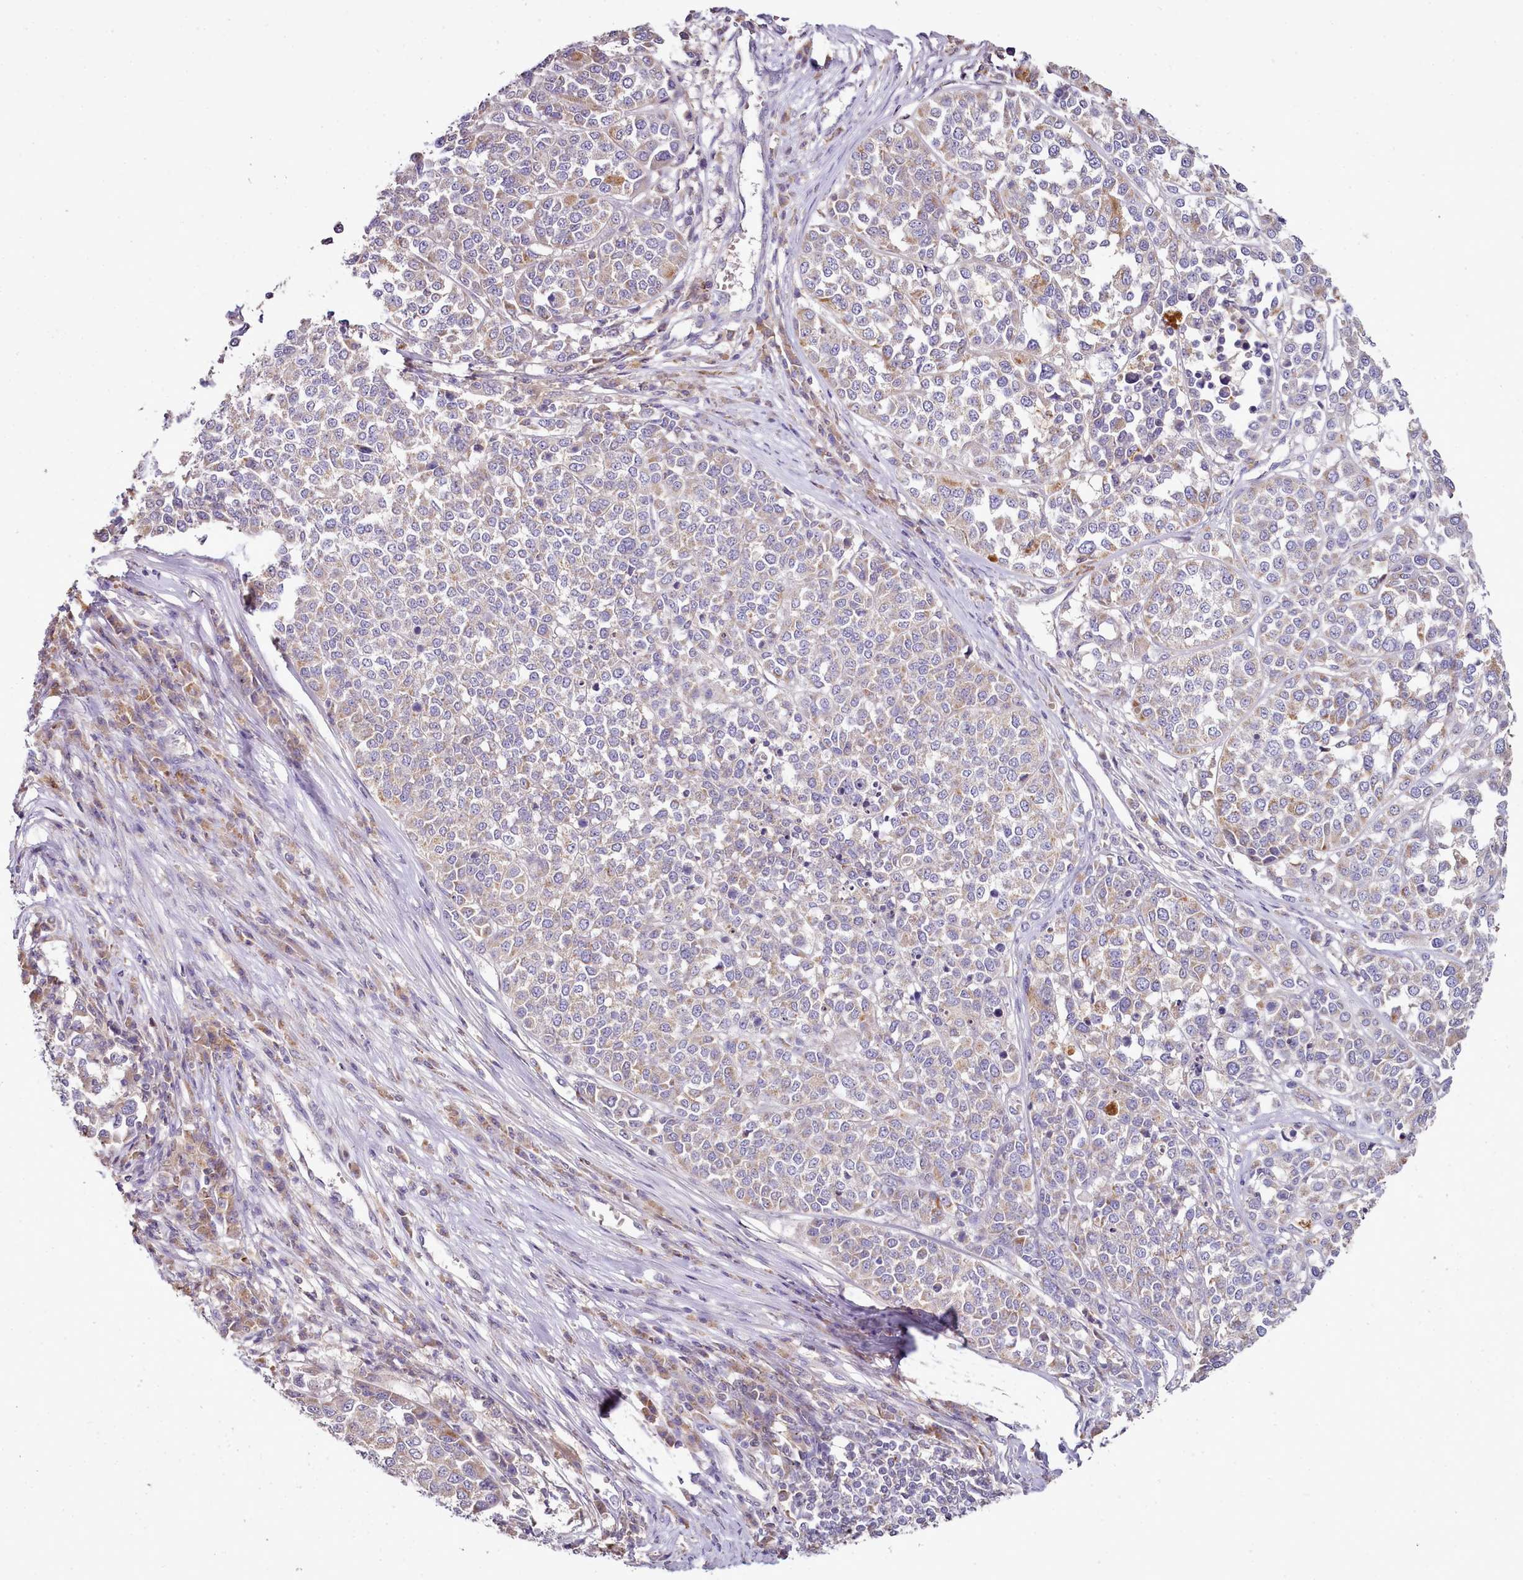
{"staining": {"intensity": "weak", "quantity": "<25%", "location": "cytoplasmic/membranous"}, "tissue": "melanoma", "cell_type": "Tumor cells", "image_type": "cancer", "snomed": [{"axis": "morphology", "description": "Malignant melanoma, Metastatic site"}, {"axis": "topography", "description": "Lymph node"}], "caption": "Immunohistochemistry micrograph of neoplastic tissue: human melanoma stained with DAB (3,3'-diaminobenzidine) demonstrates no significant protein expression in tumor cells.", "gene": "ACSS1", "patient": {"sex": "male", "age": 44}}